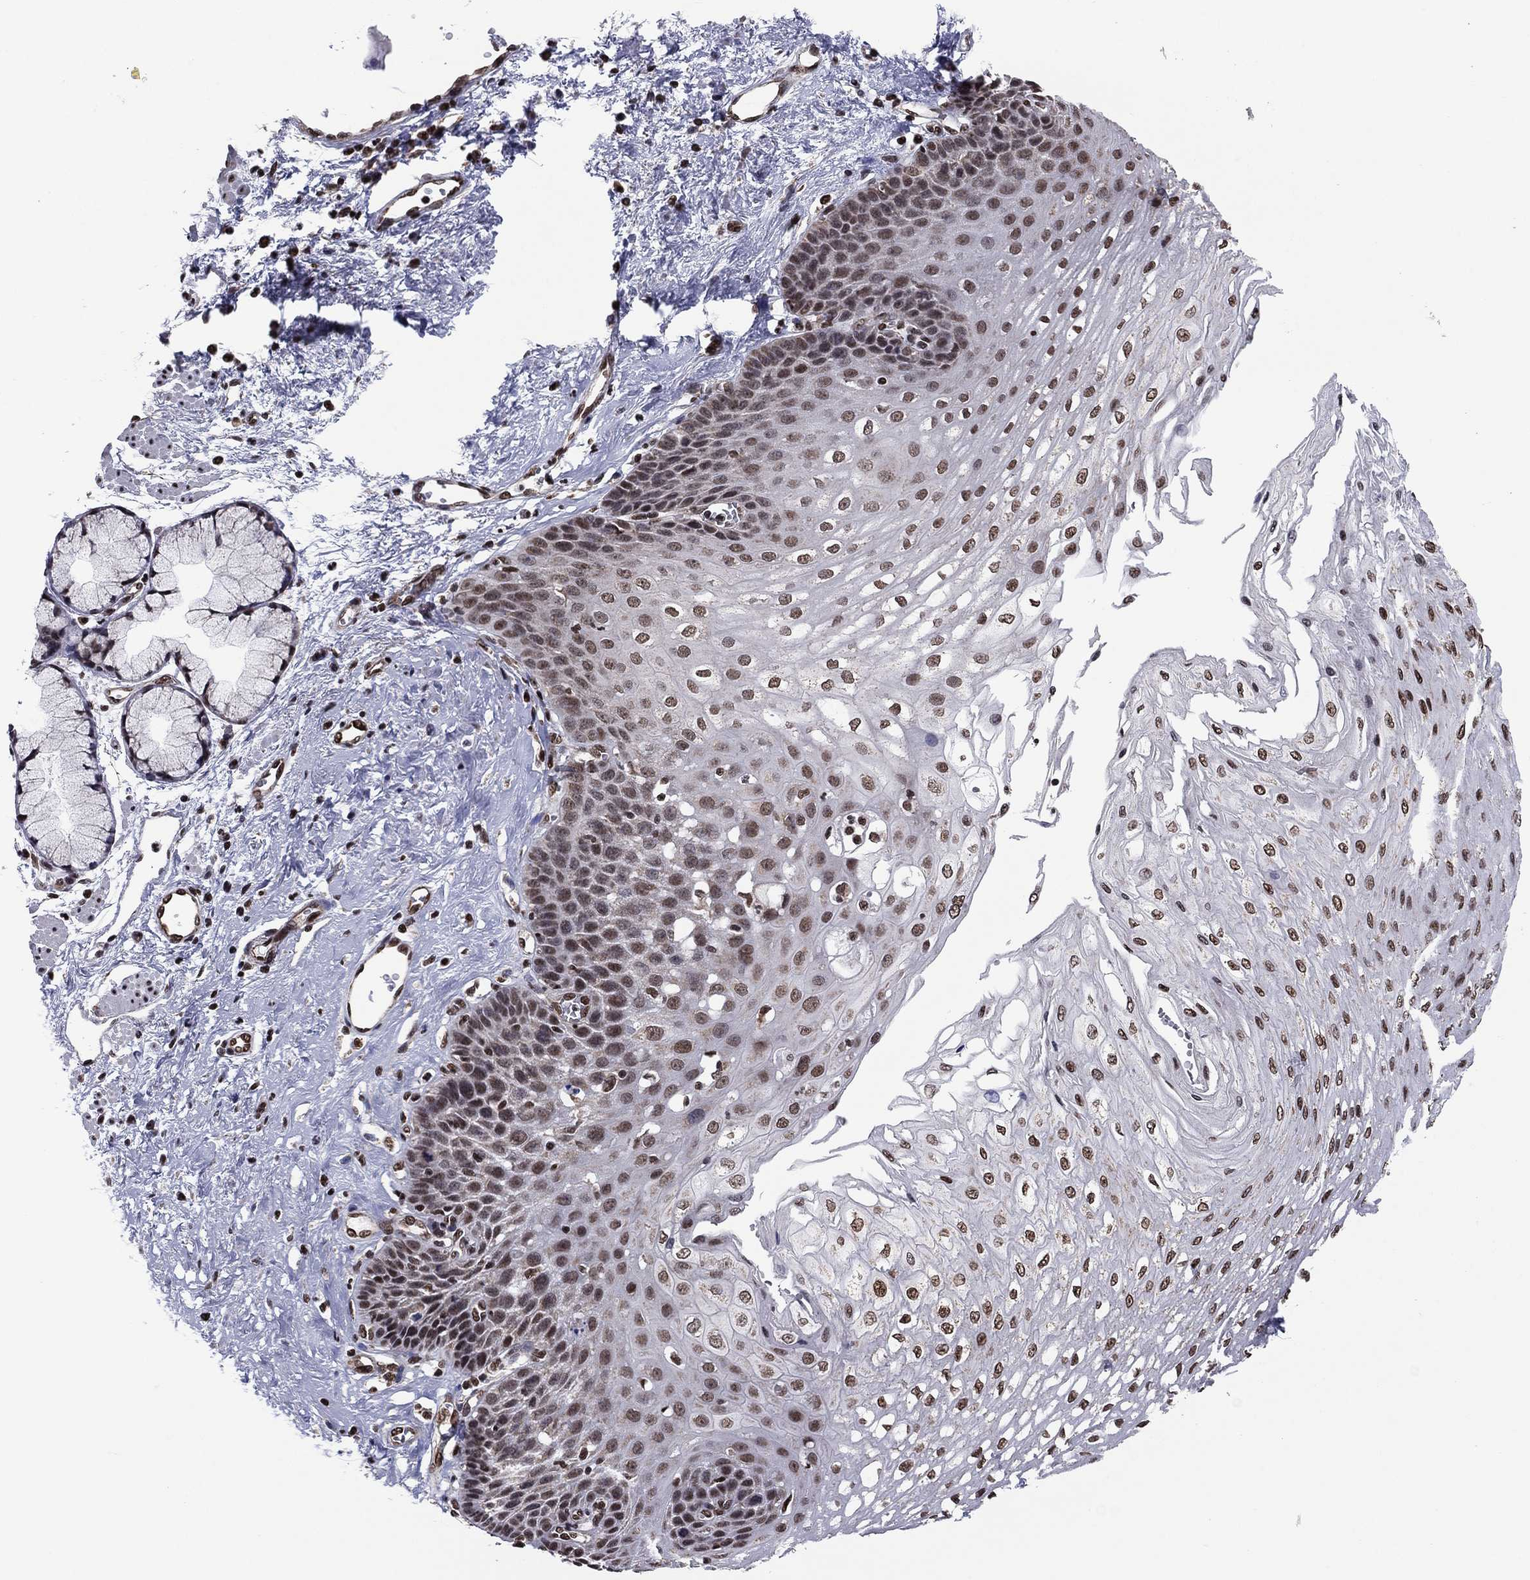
{"staining": {"intensity": "moderate", "quantity": "<25%", "location": "nuclear"}, "tissue": "esophagus", "cell_type": "Squamous epithelial cells", "image_type": "normal", "snomed": [{"axis": "morphology", "description": "Normal tissue, NOS"}, {"axis": "topography", "description": "Esophagus"}], "caption": "Esophagus stained with DAB immunohistochemistry (IHC) shows low levels of moderate nuclear expression in about <25% of squamous epithelial cells. (DAB = brown stain, brightfield microscopy at high magnification).", "gene": "N4BP2", "patient": {"sex": "female", "age": 62}}